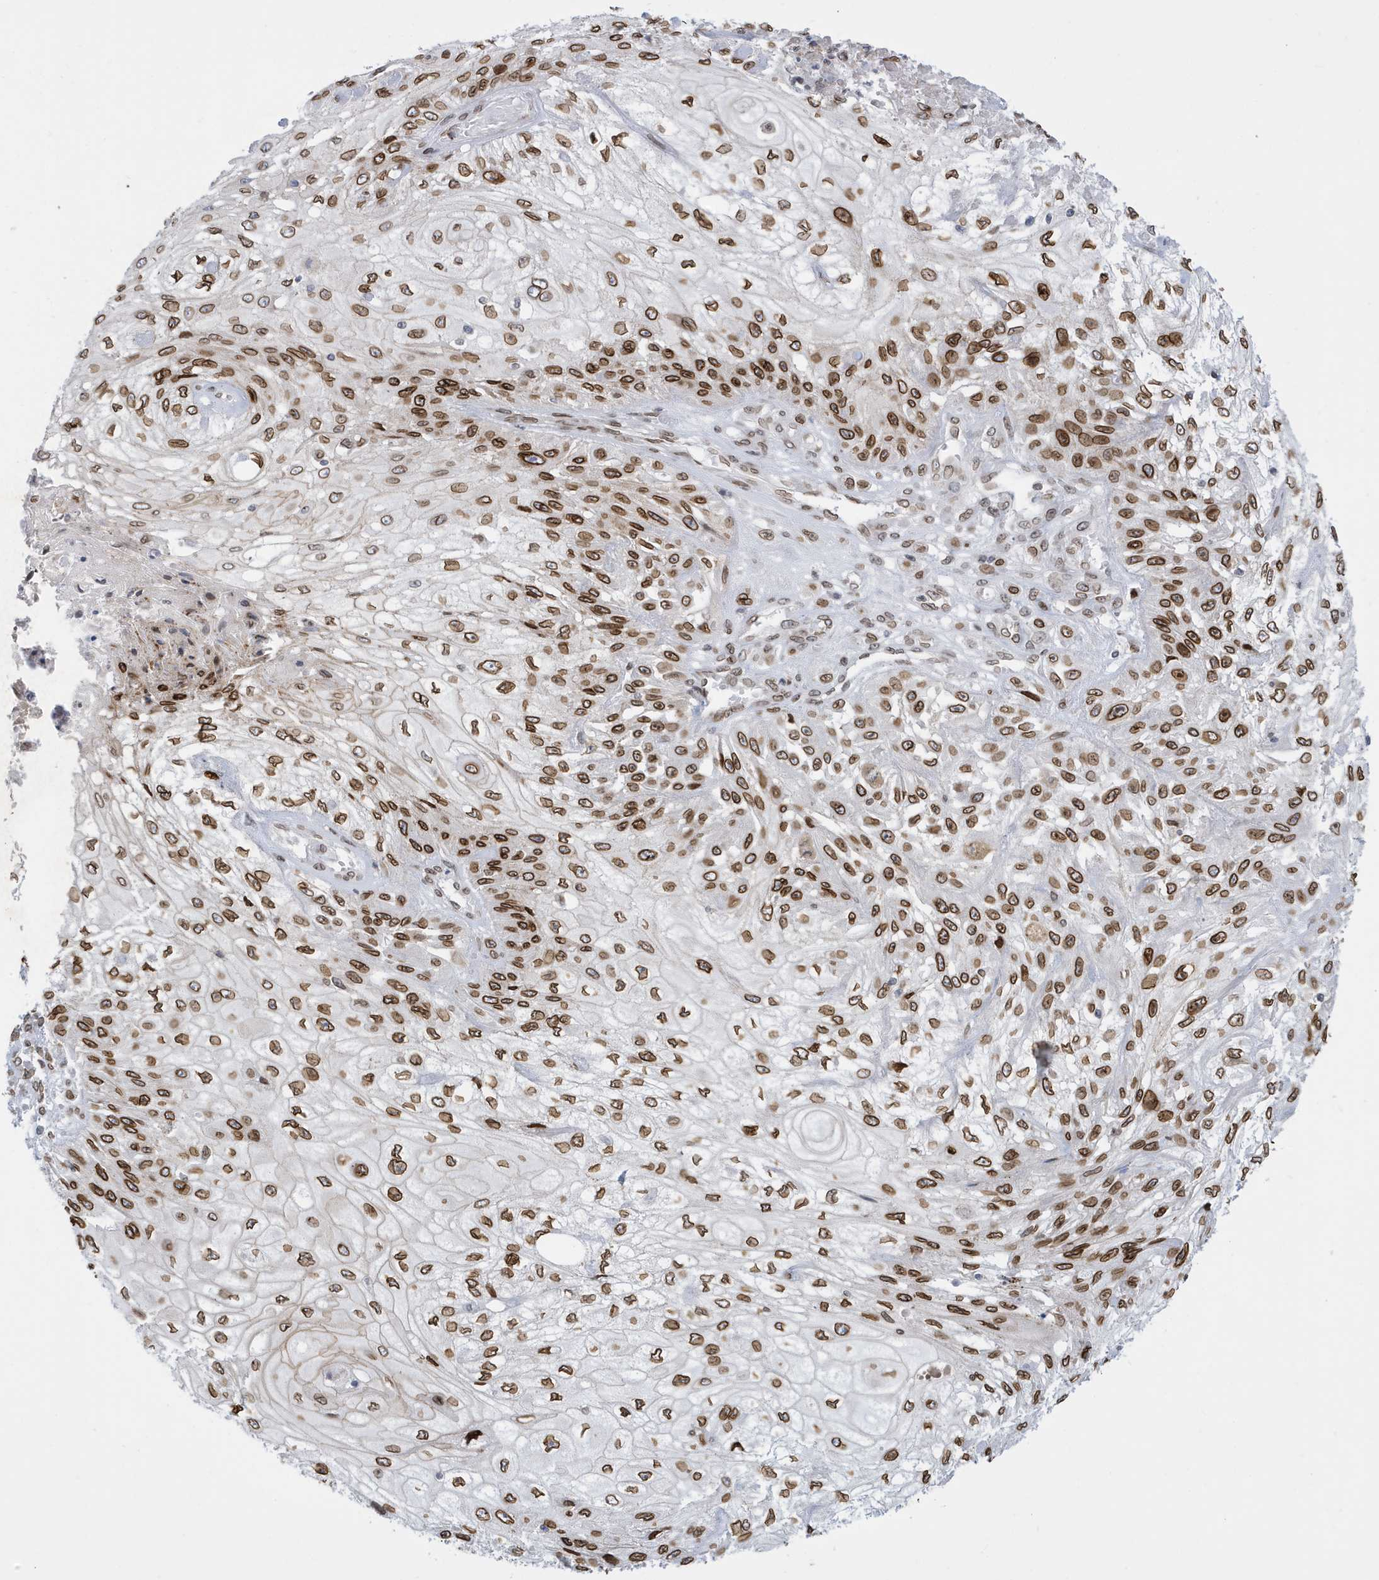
{"staining": {"intensity": "strong", "quantity": ">75%", "location": "nuclear"}, "tissue": "skin cancer", "cell_type": "Tumor cells", "image_type": "cancer", "snomed": [{"axis": "morphology", "description": "Squamous cell carcinoma, NOS"}, {"axis": "morphology", "description": "Squamous cell carcinoma, metastatic, NOS"}, {"axis": "topography", "description": "Skin"}, {"axis": "topography", "description": "Lymph node"}], "caption": "Immunohistochemical staining of skin cancer (metastatic squamous cell carcinoma) exhibits high levels of strong nuclear protein expression in approximately >75% of tumor cells.", "gene": "PCYT1A", "patient": {"sex": "male", "age": 75}}